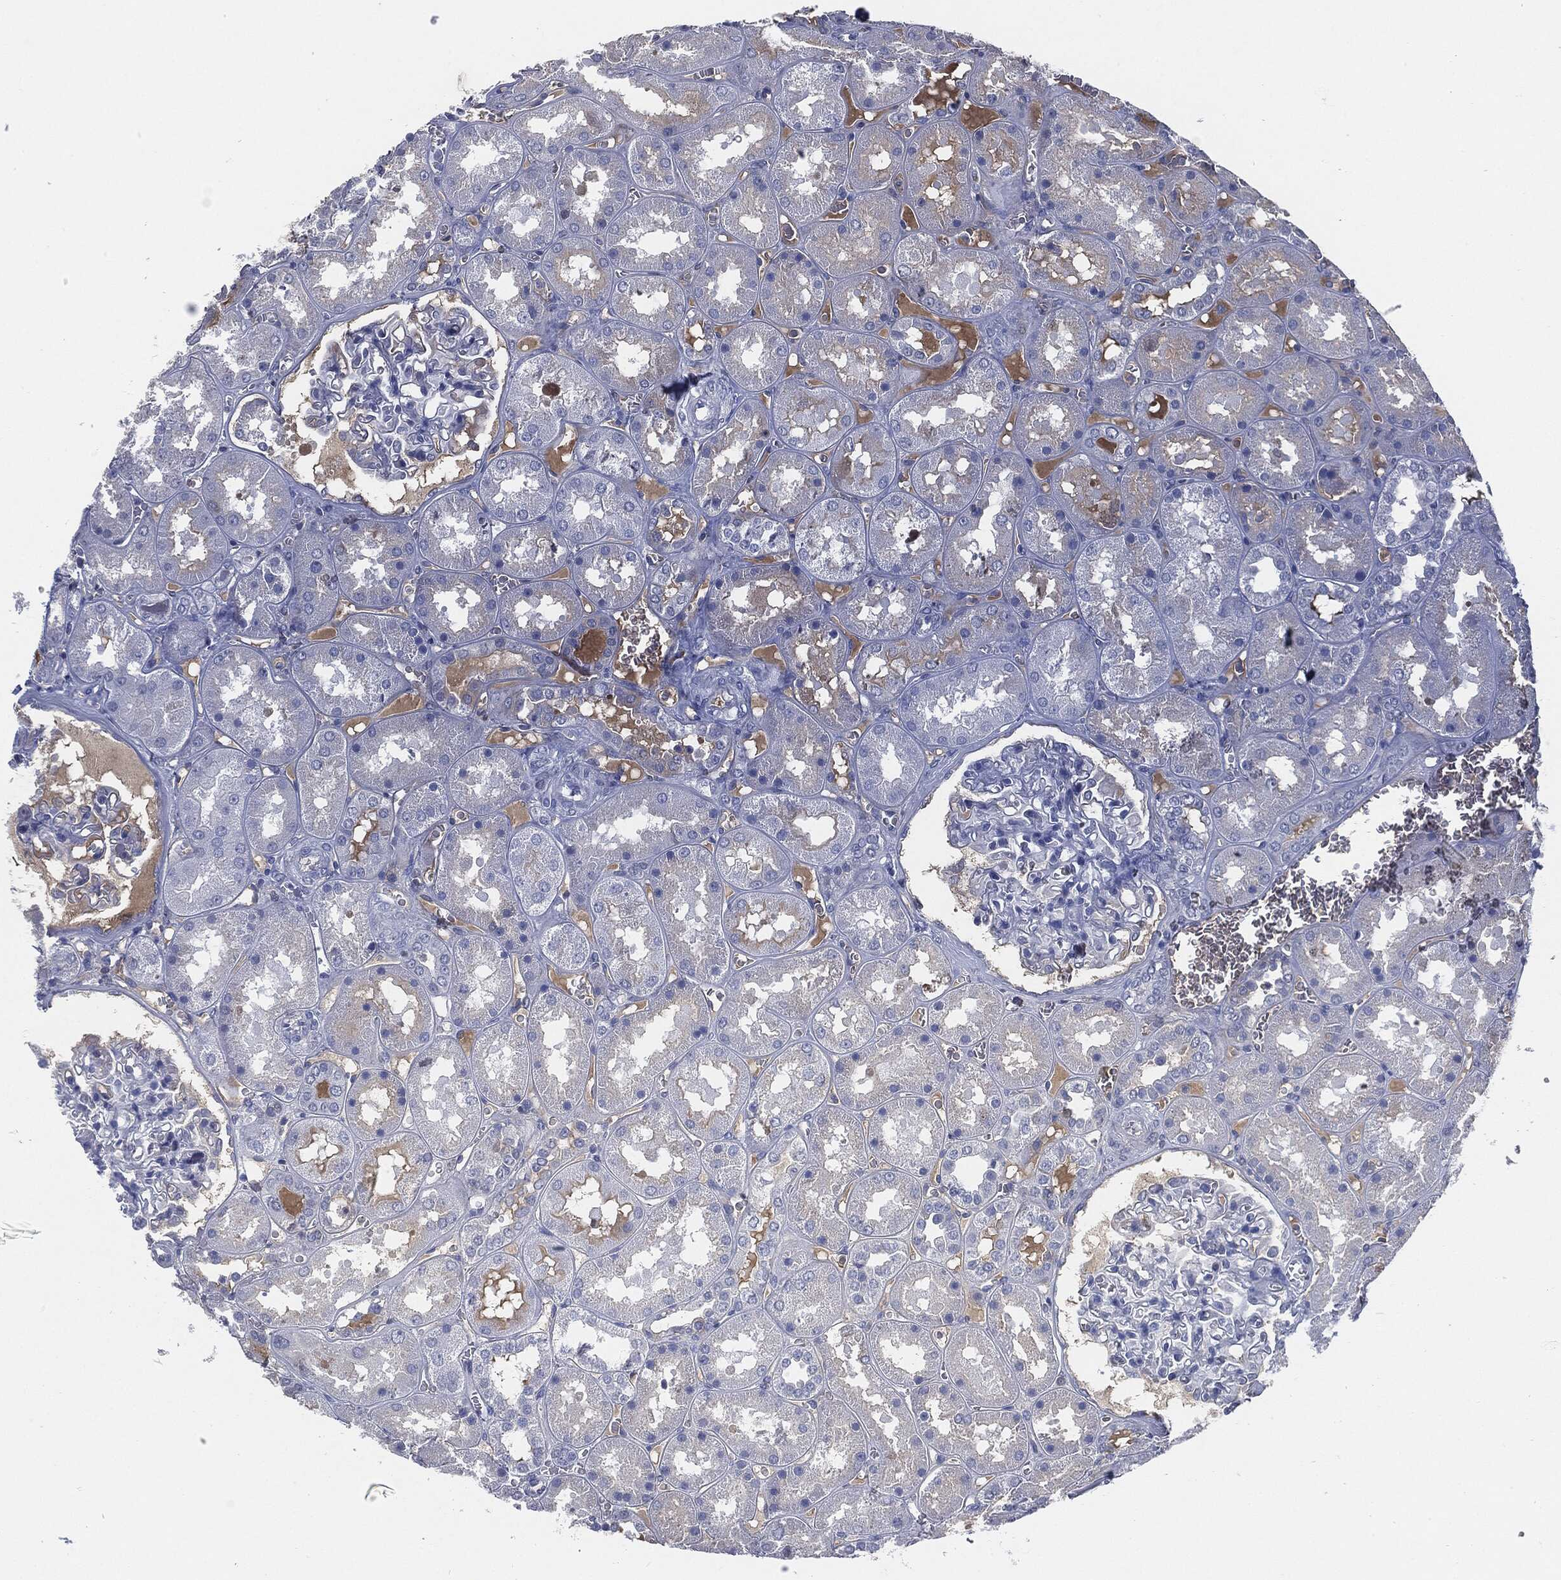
{"staining": {"intensity": "negative", "quantity": "none", "location": "none"}, "tissue": "kidney", "cell_type": "Cells in glomeruli", "image_type": "normal", "snomed": [{"axis": "morphology", "description": "Normal tissue, NOS"}, {"axis": "topography", "description": "Kidney"}], "caption": "High magnification brightfield microscopy of benign kidney stained with DAB (3,3'-diaminobenzidine) (brown) and counterstained with hematoxylin (blue): cells in glomeruli show no significant staining. (Stains: DAB (3,3'-diaminobenzidine) IHC with hematoxylin counter stain, Microscopy: brightfield microscopy at high magnification).", "gene": "SIGLEC7", "patient": {"sex": "male", "age": 73}}